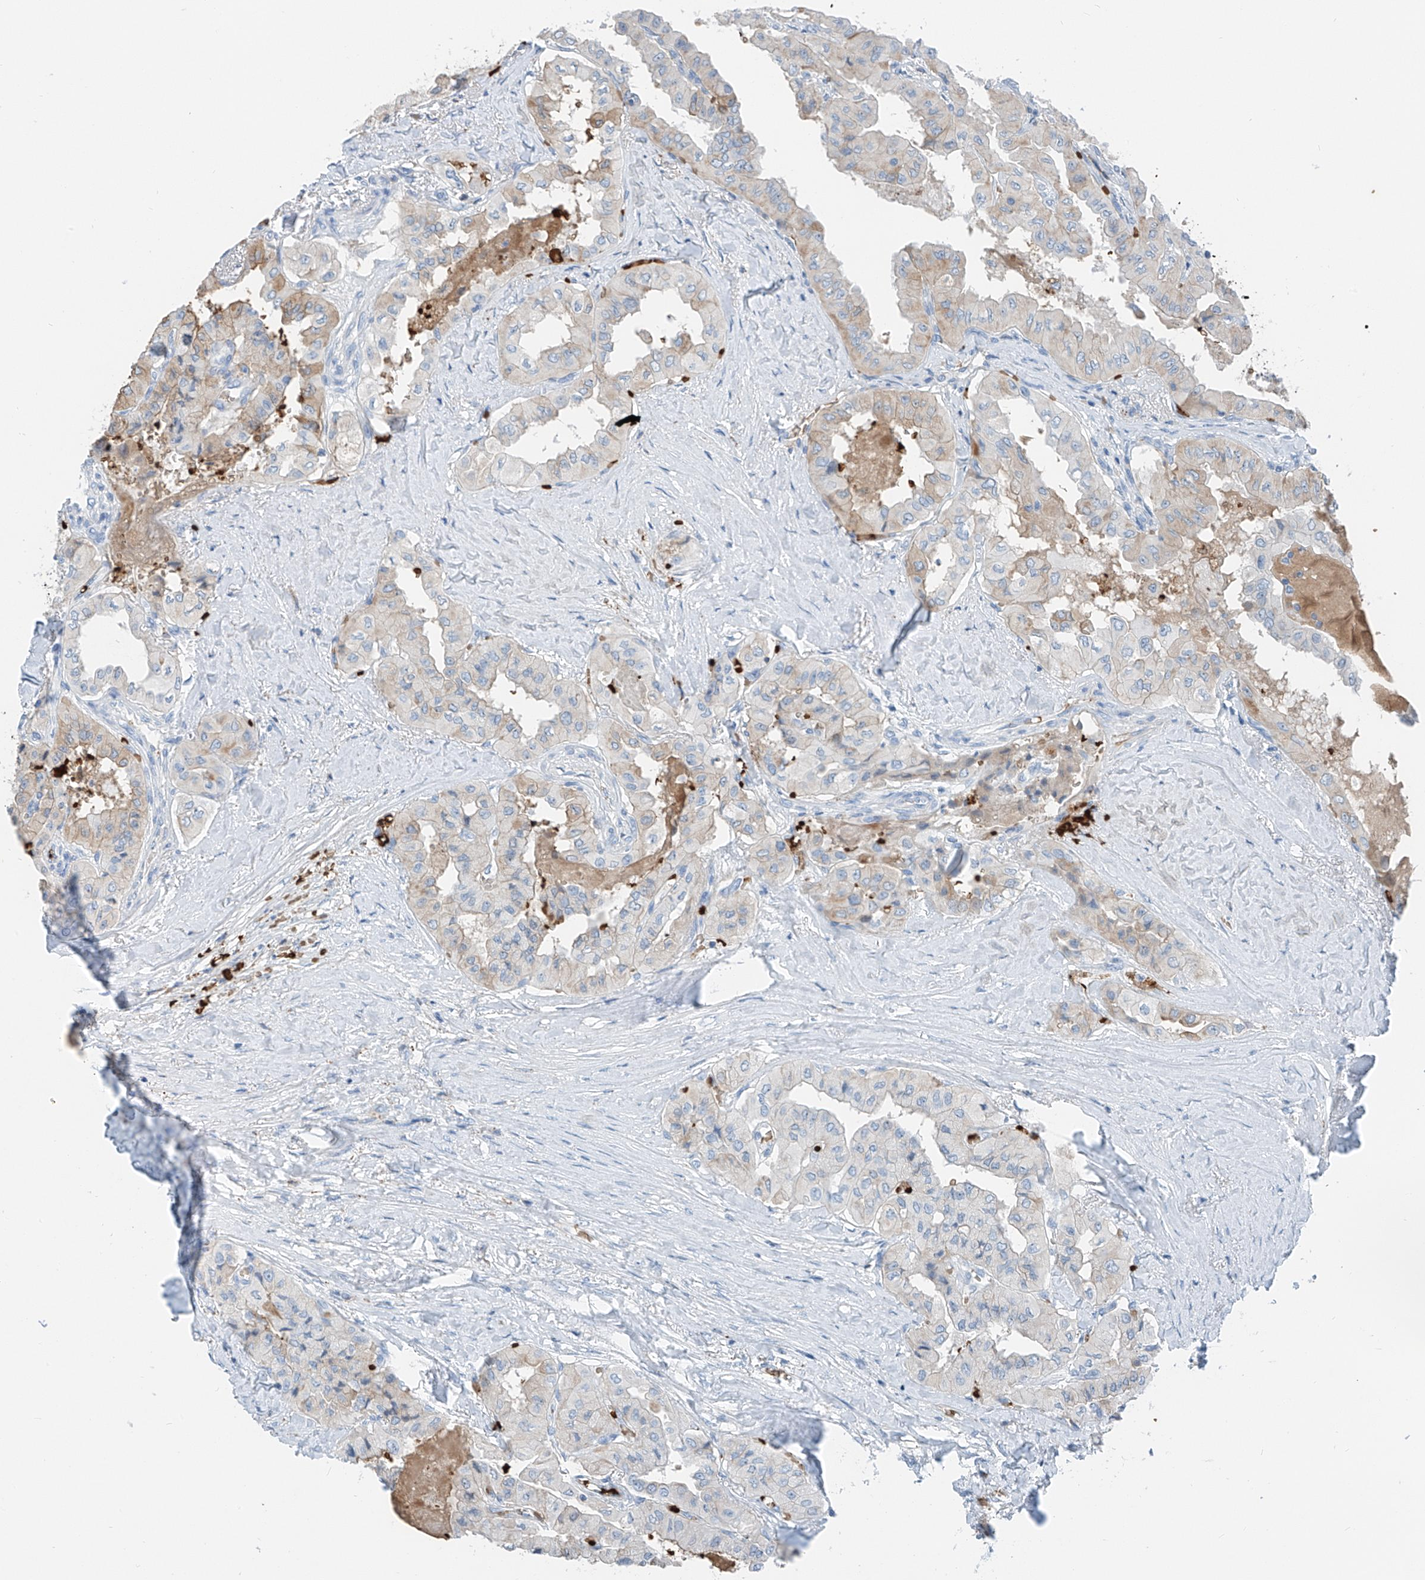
{"staining": {"intensity": "negative", "quantity": "none", "location": "none"}, "tissue": "thyroid cancer", "cell_type": "Tumor cells", "image_type": "cancer", "snomed": [{"axis": "morphology", "description": "Papillary adenocarcinoma, NOS"}, {"axis": "topography", "description": "Thyroid gland"}], "caption": "Protein analysis of papillary adenocarcinoma (thyroid) demonstrates no significant positivity in tumor cells.", "gene": "PRSS23", "patient": {"sex": "female", "age": 59}}